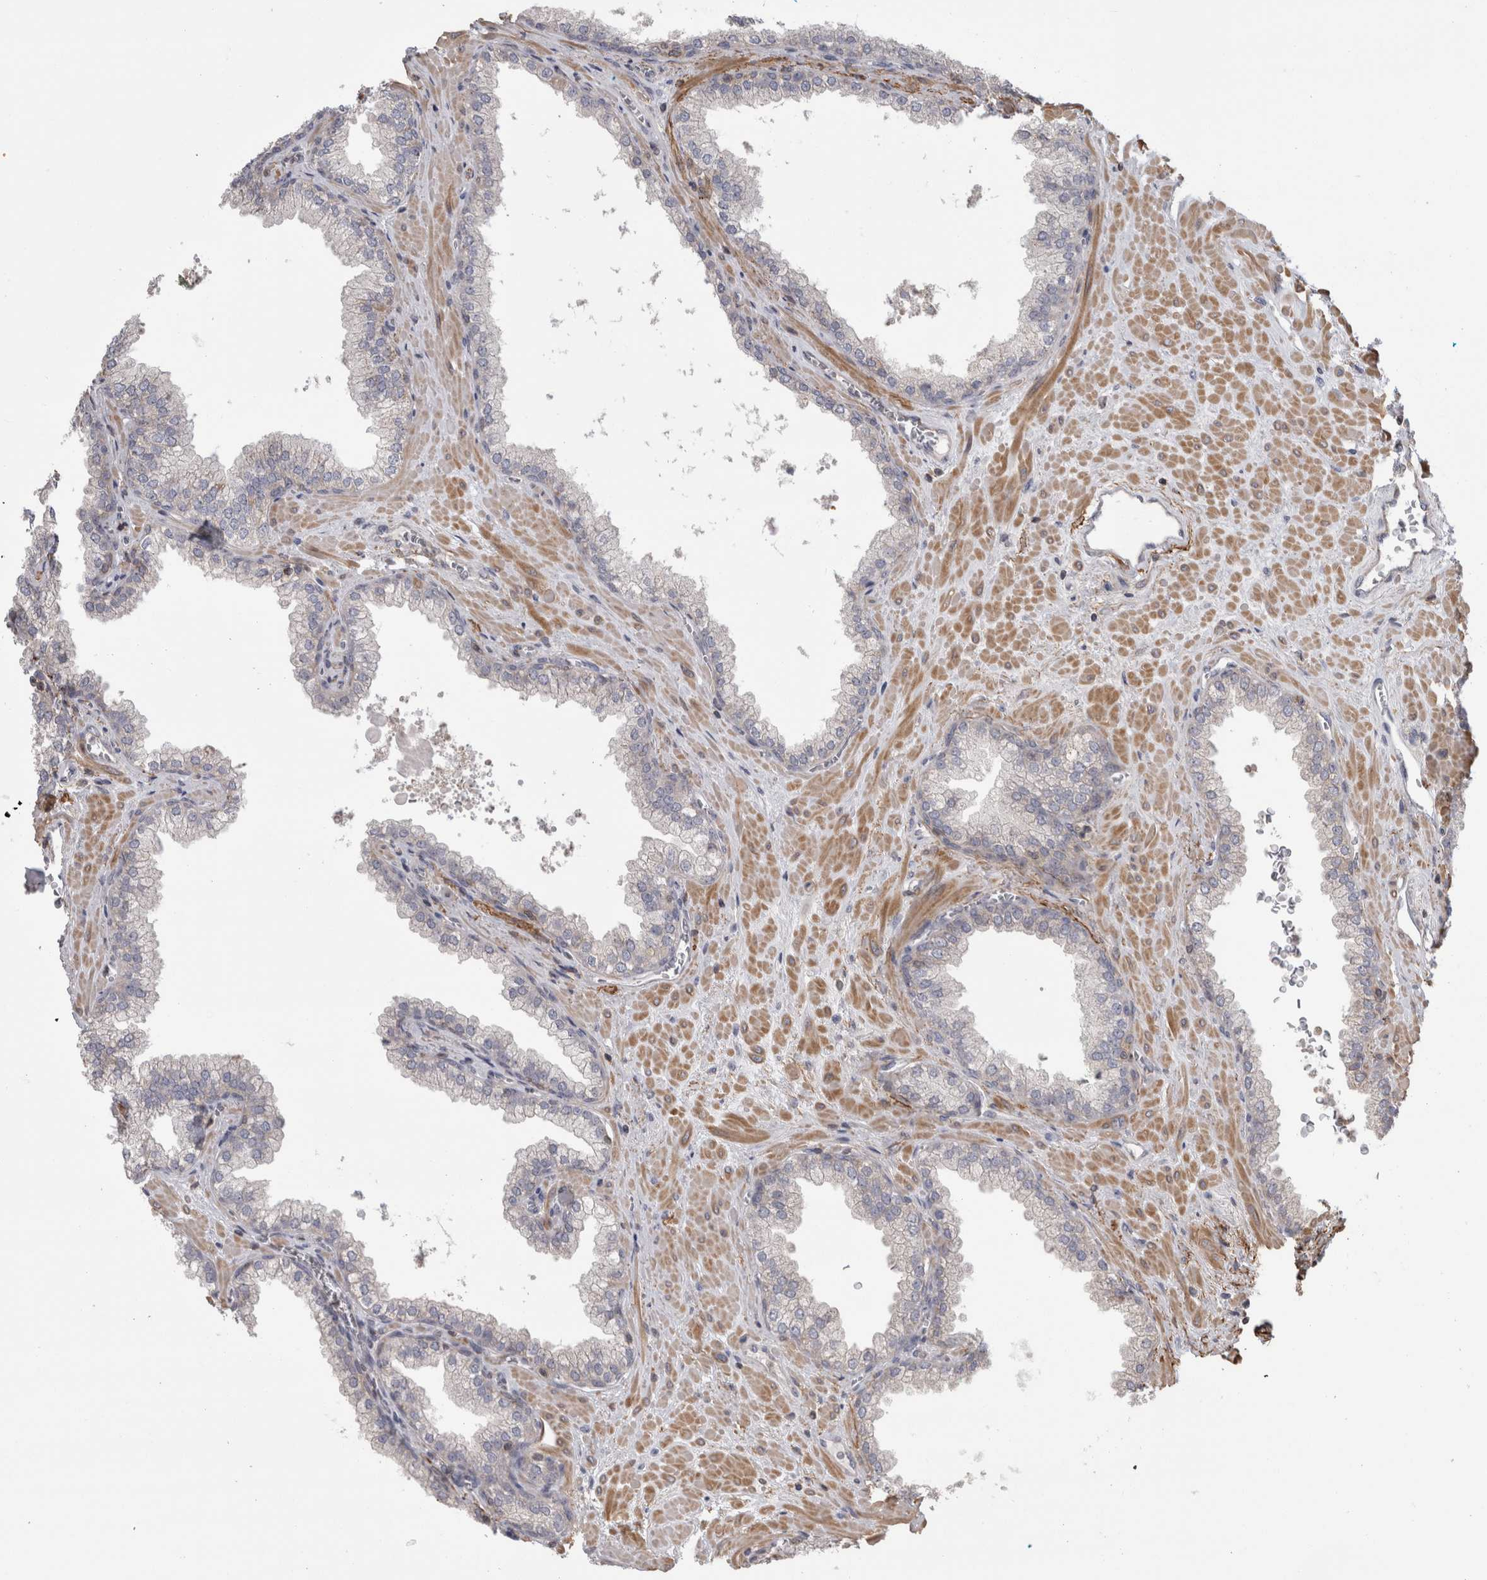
{"staining": {"intensity": "negative", "quantity": "none", "location": "none"}, "tissue": "prostate cancer", "cell_type": "Tumor cells", "image_type": "cancer", "snomed": [{"axis": "morphology", "description": "Adenocarcinoma, Low grade"}, {"axis": "topography", "description": "Prostate"}], "caption": "Protein analysis of prostate cancer demonstrates no significant staining in tumor cells.", "gene": "DARS2", "patient": {"sex": "male", "age": 71}}